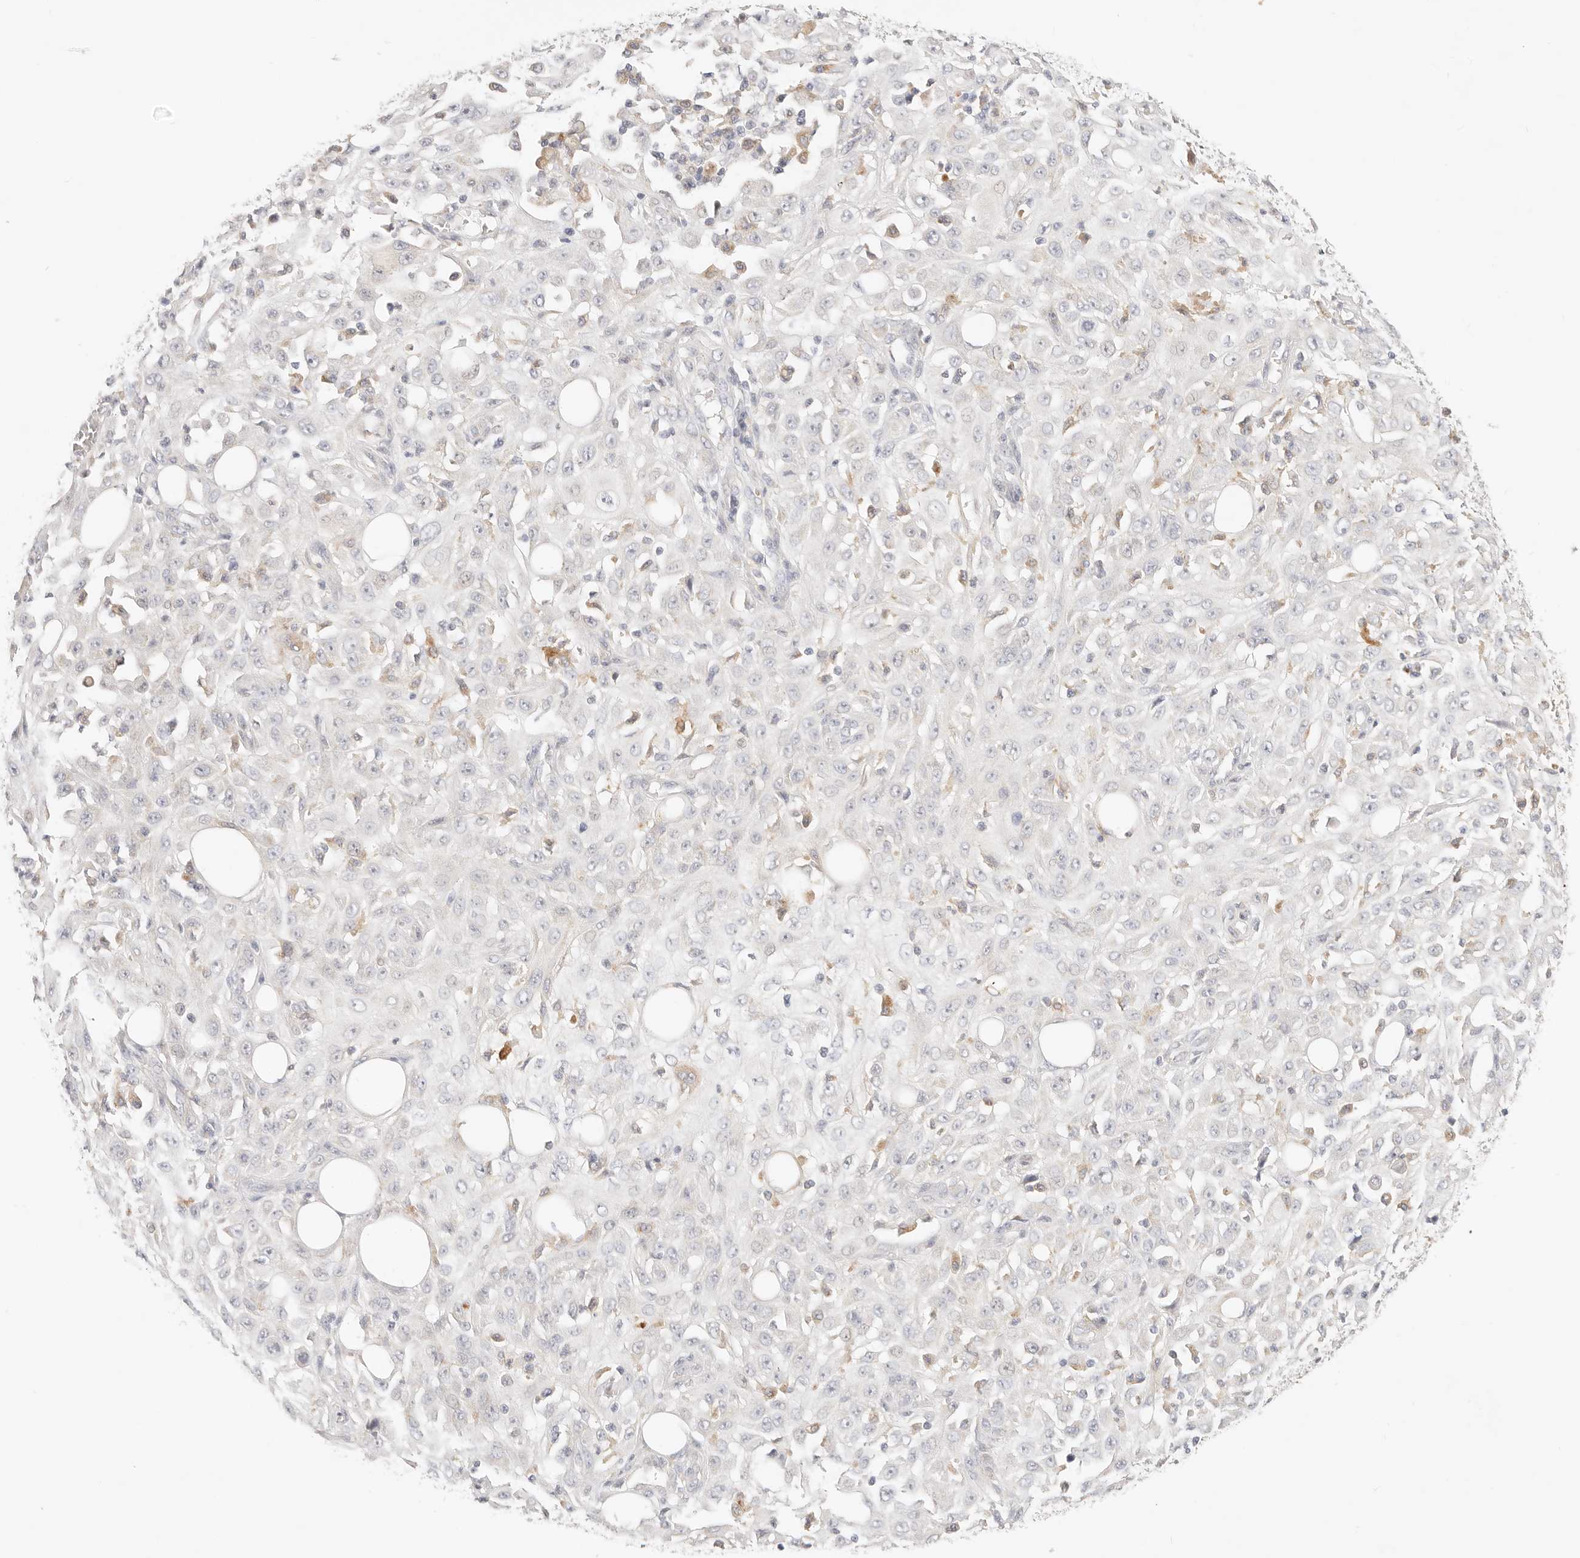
{"staining": {"intensity": "negative", "quantity": "none", "location": "none"}, "tissue": "skin cancer", "cell_type": "Tumor cells", "image_type": "cancer", "snomed": [{"axis": "morphology", "description": "Squamous cell carcinoma, NOS"}, {"axis": "morphology", "description": "Squamous cell carcinoma, metastatic, NOS"}, {"axis": "topography", "description": "Skin"}, {"axis": "topography", "description": "Lymph node"}], "caption": "Photomicrograph shows no significant protein positivity in tumor cells of skin cancer. The staining was performed using DAB (3,3'-diaminobenzidine) to visualize the protein expression in brown, while the nuclei were stained in blue with hematoxylin (Magnification: 20x).", "gene": "ACOX1", "patient": {"sex": "male", "age": 75}}